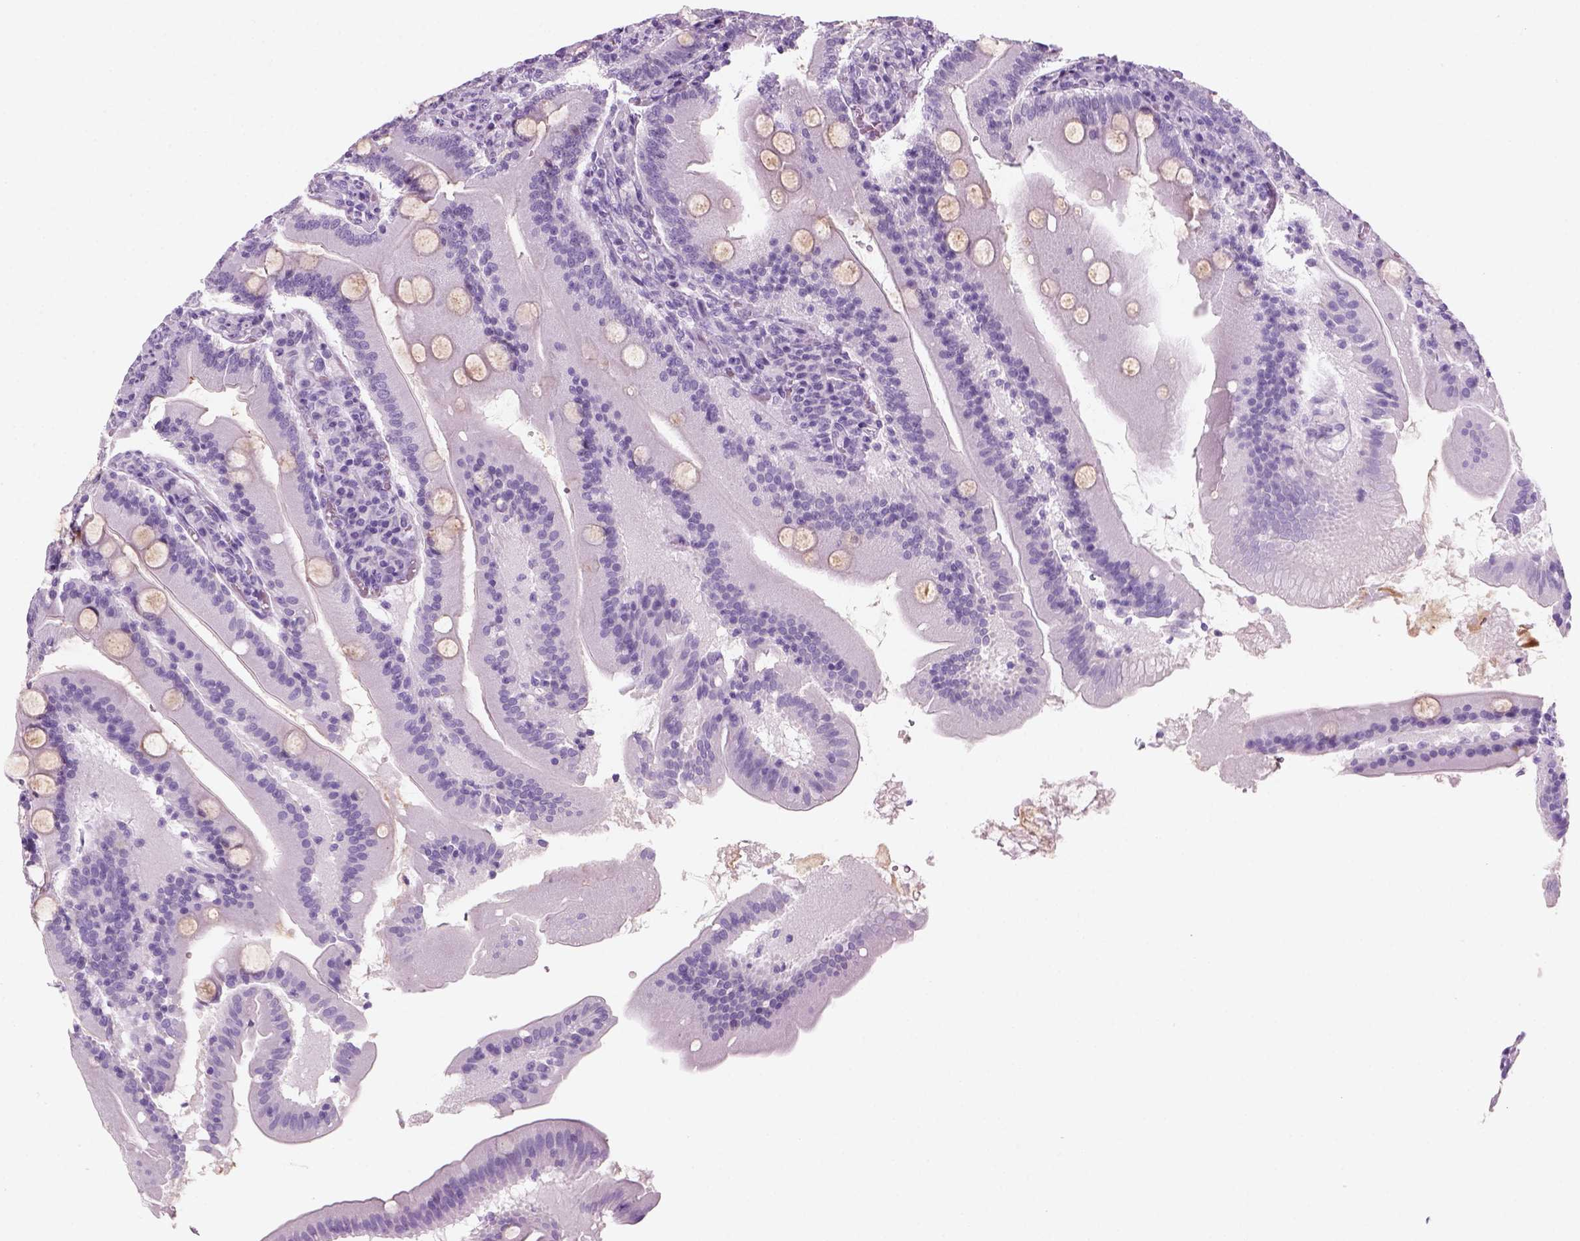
{"staining": {"intensity": "negative", "quantity": "none", "location": "none"}, "tissue": "small intestine", "cell_type": "Glandular cells", "image_type": "normal", "snomed": [{"axis": "morphology", "description": "Normal tissue, NOS"}, {"axis": "topography", "description": "Small intestine"}], "caption": "DAB (3,3'-diaminobenzidine) immunohistochemical staining of benign small intestine shows no significant expression in glandular cells.", "gene": "KRTAP11", "patient": {"sex": "male", "age": 37}}